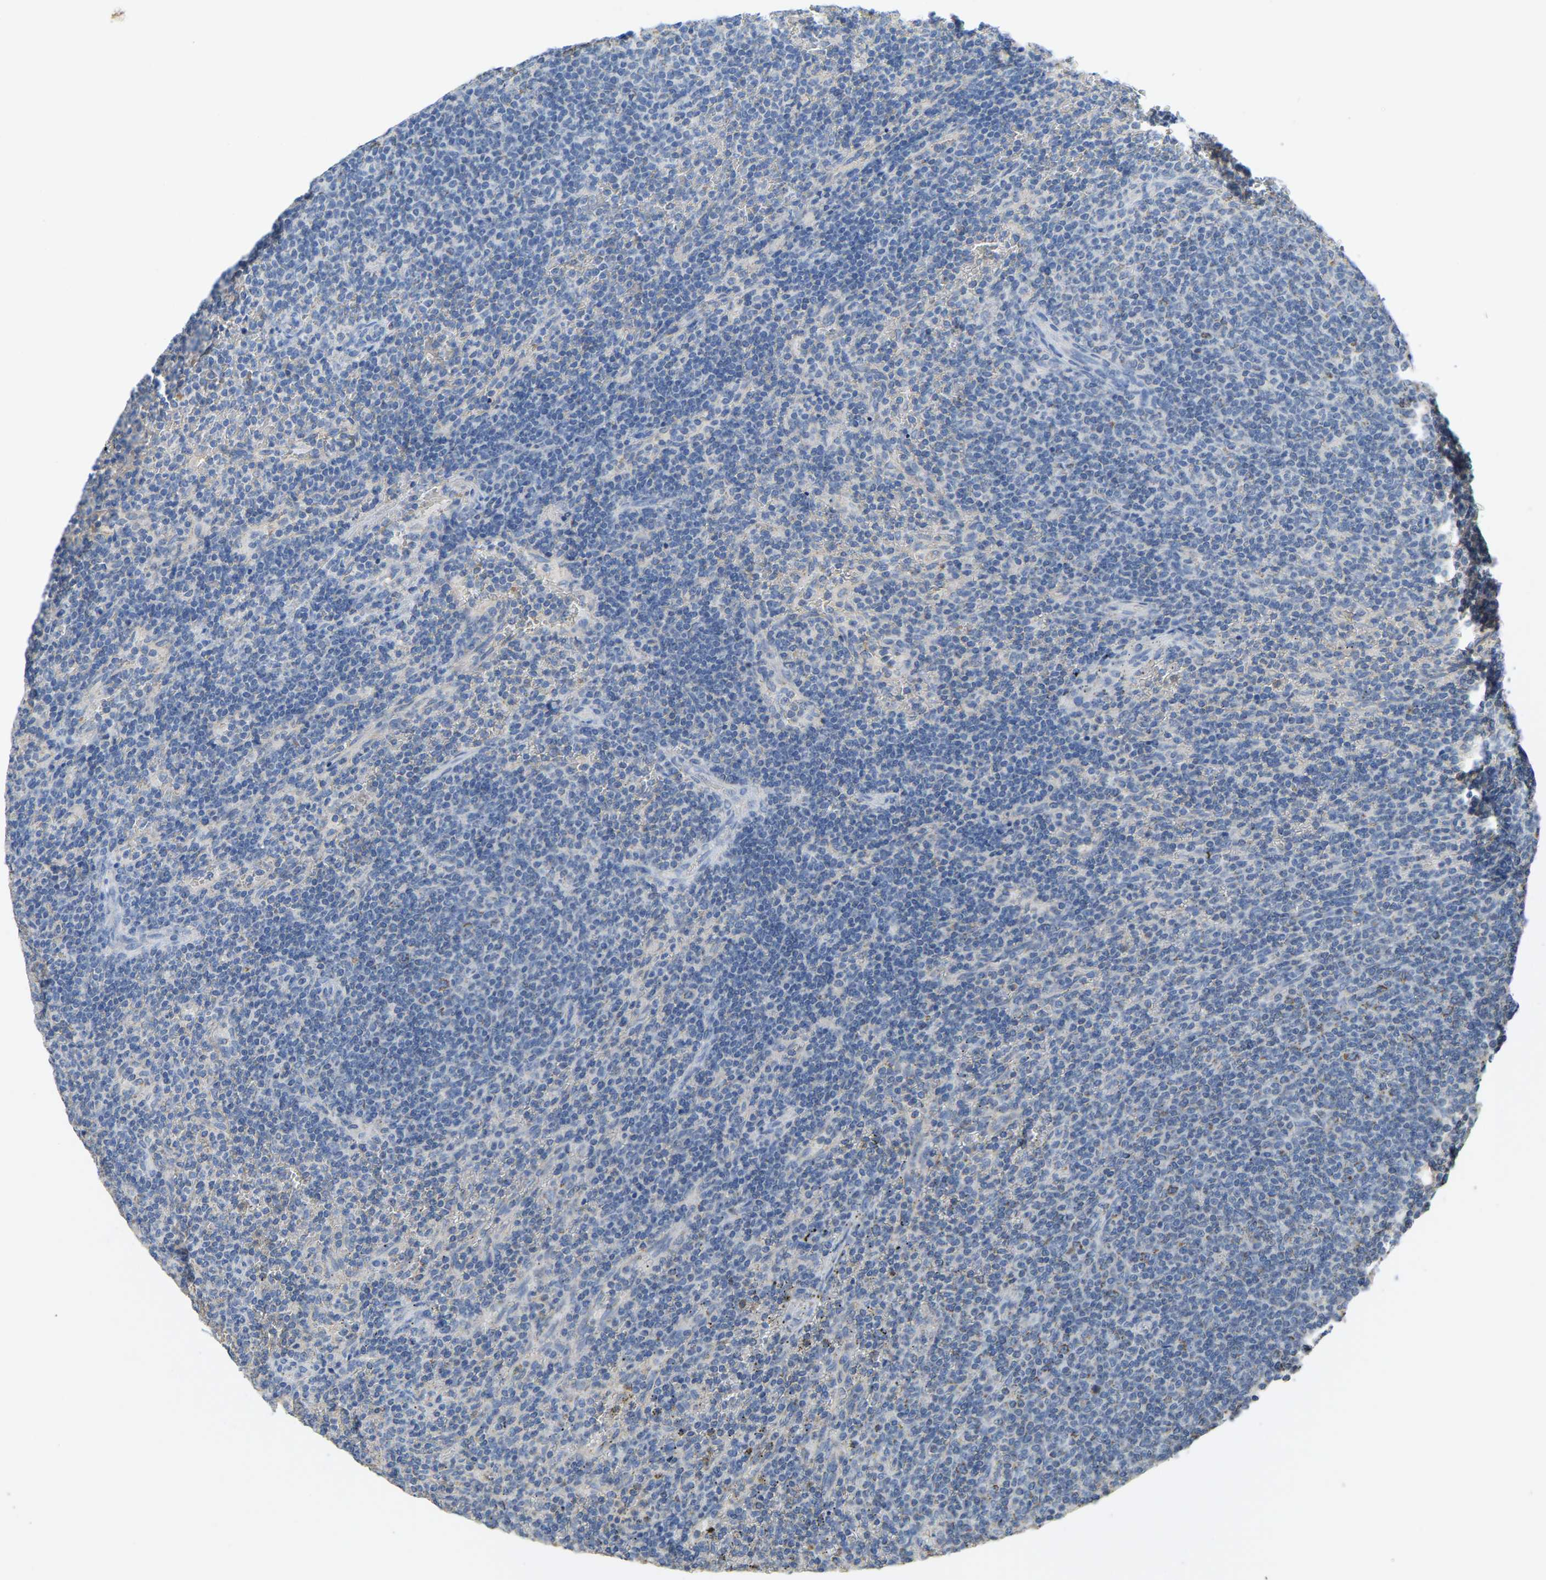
{"staining": {"intensity": "negative", "quantity": "none", "location": "none"}, "tissue": "lymphoma", "cell_type": "Tumor cells", "image_type": "cancer", "snomed": [{"axis": "morphology", "description": "Malignant lymphoma, non-Hodgkin's type, Low grade"}, {"axis": "topography", "description": "Spleen"}], "caption": "The image demonstrates no staining of tumor cells in lymphoma.", "gene": "SERPINB5", "patient": {"sex": "female", "age": 50}}